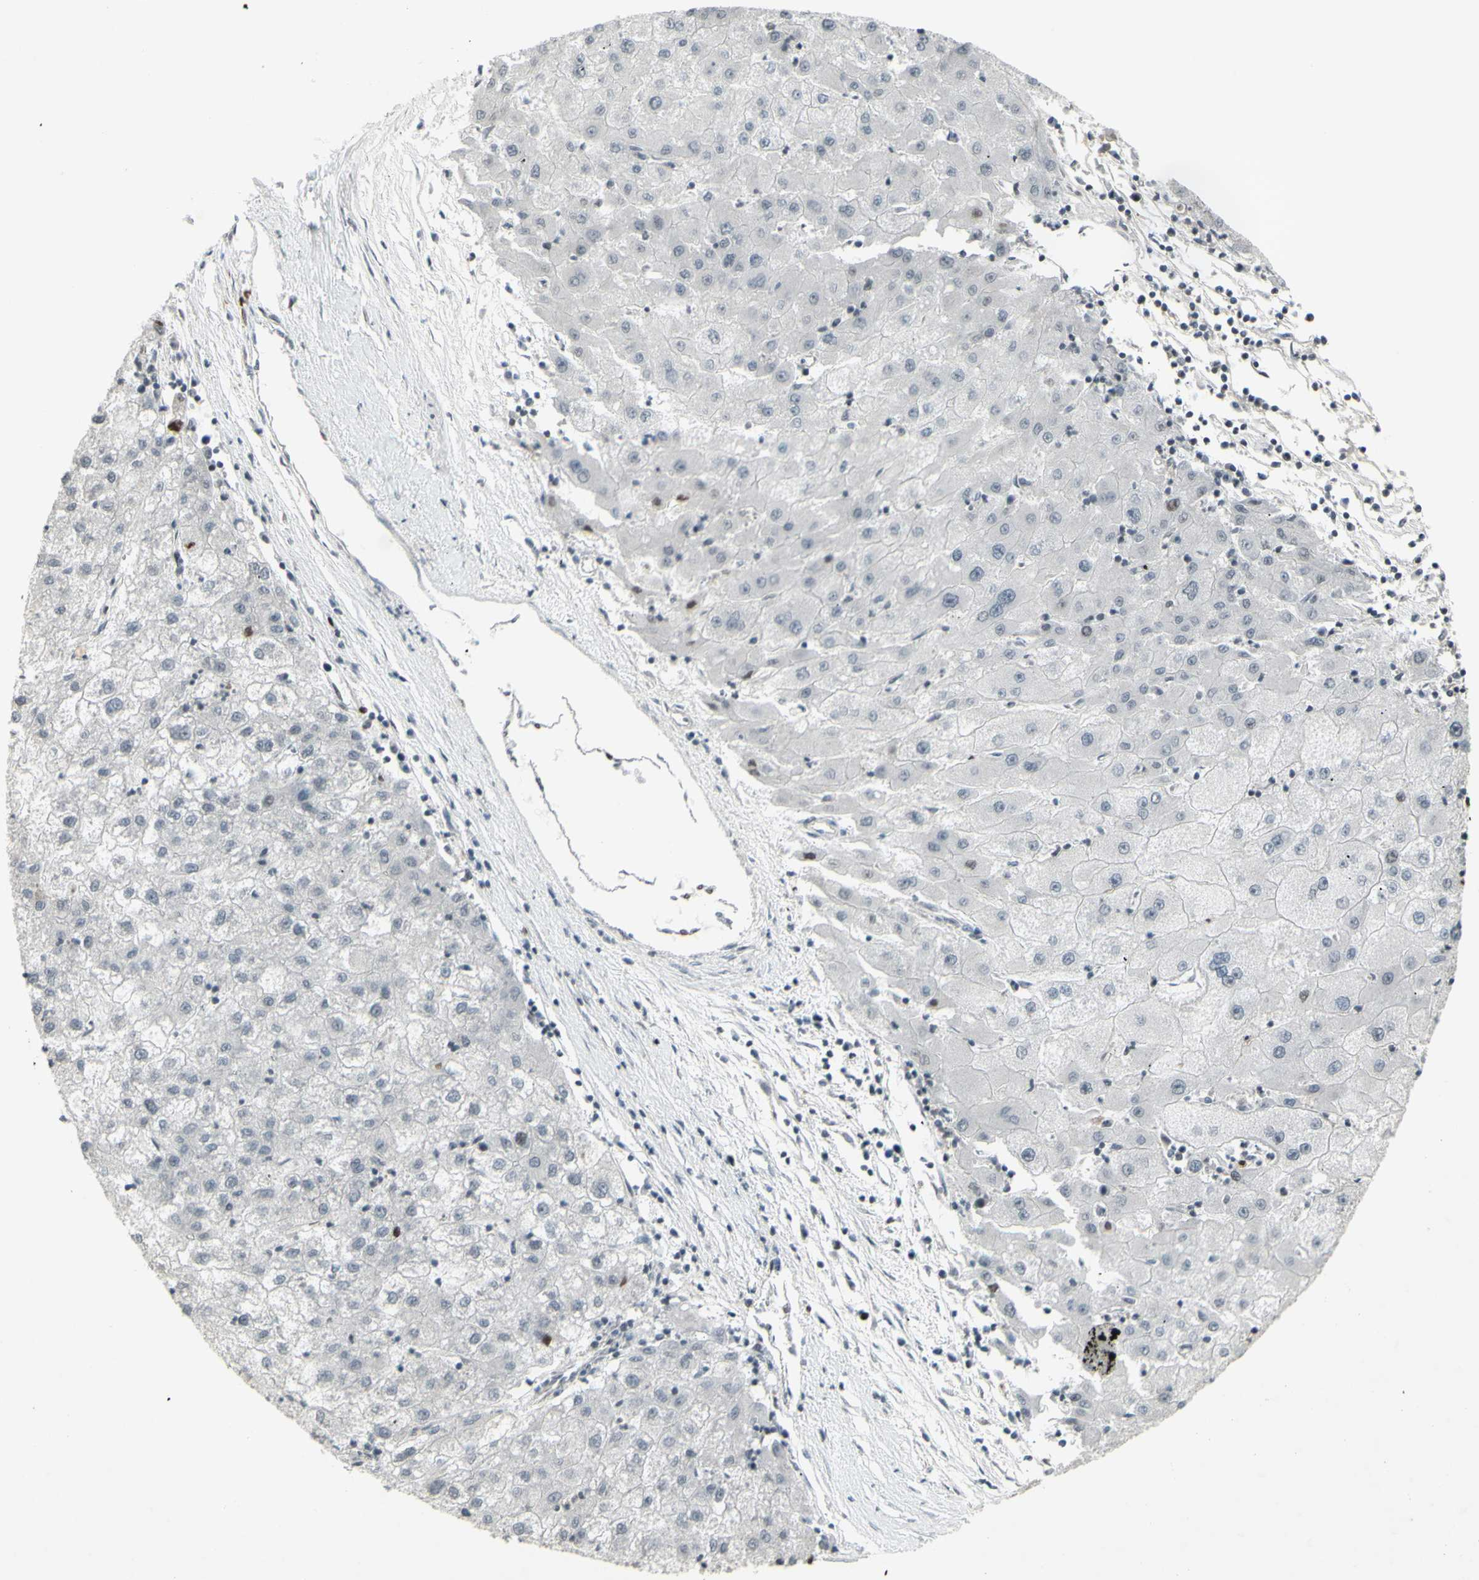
{"staining": {"intensity": "negative", "quantity": "none", "location": "none"}, "tissue": "liver cancer", "cell_type": "Tumor cells", "image_type": "cancer", "snomed": [{"axis": "morphology", "description": "Carcinoma, Hepatocellular, NOS"}, {"axis": "topography", "description": "Liver"}], "caption": "Immunohistochemistry histopathology image of liver cancer stained for a protein (brown), which shows no positivity in tumor cells.", "gene": "SUPT6H", "patient": {"sex": "male", "age": 72}}